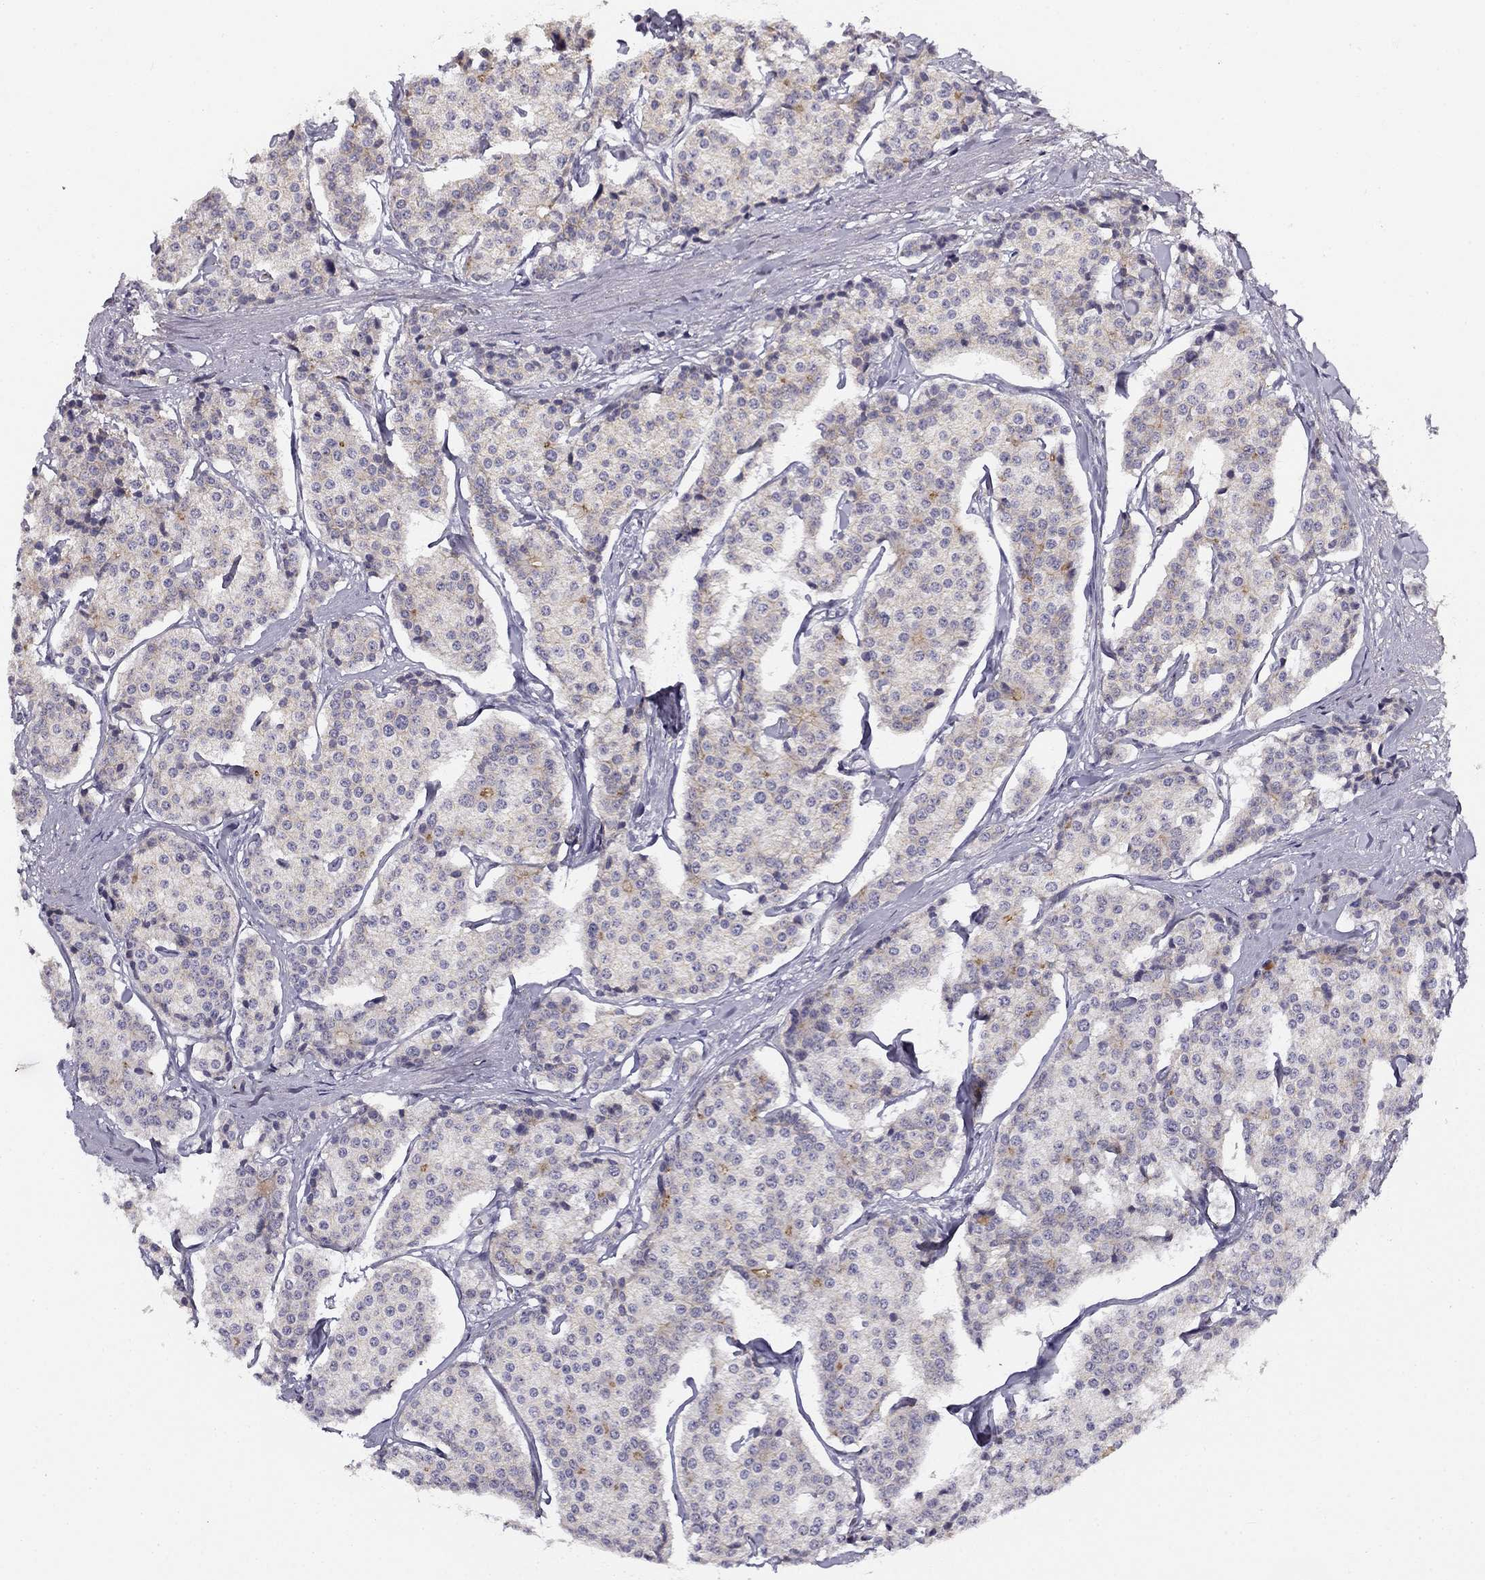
{"staining": {"intensity": "moderate", "quantity": "<25%", "location": "cytoplasmic/membranous"}, "tissue": "carcinoid", "cell_type": "Tumor cells", "image_type": "cancer", "snomed": [{"axis": "morphology", "description": "Carcinoid, malignant, NOS"}, {"axis": "topography", "description": "Small intestine"}], "caption": "This image displays immunohistochemistry staining of malignant carcinoid, with low moderate cytoplasmic/membranous expression in approximately <25% of tumor cells.", "gene": "CNR1", "patient": {"sex": "female", "age": 65}}